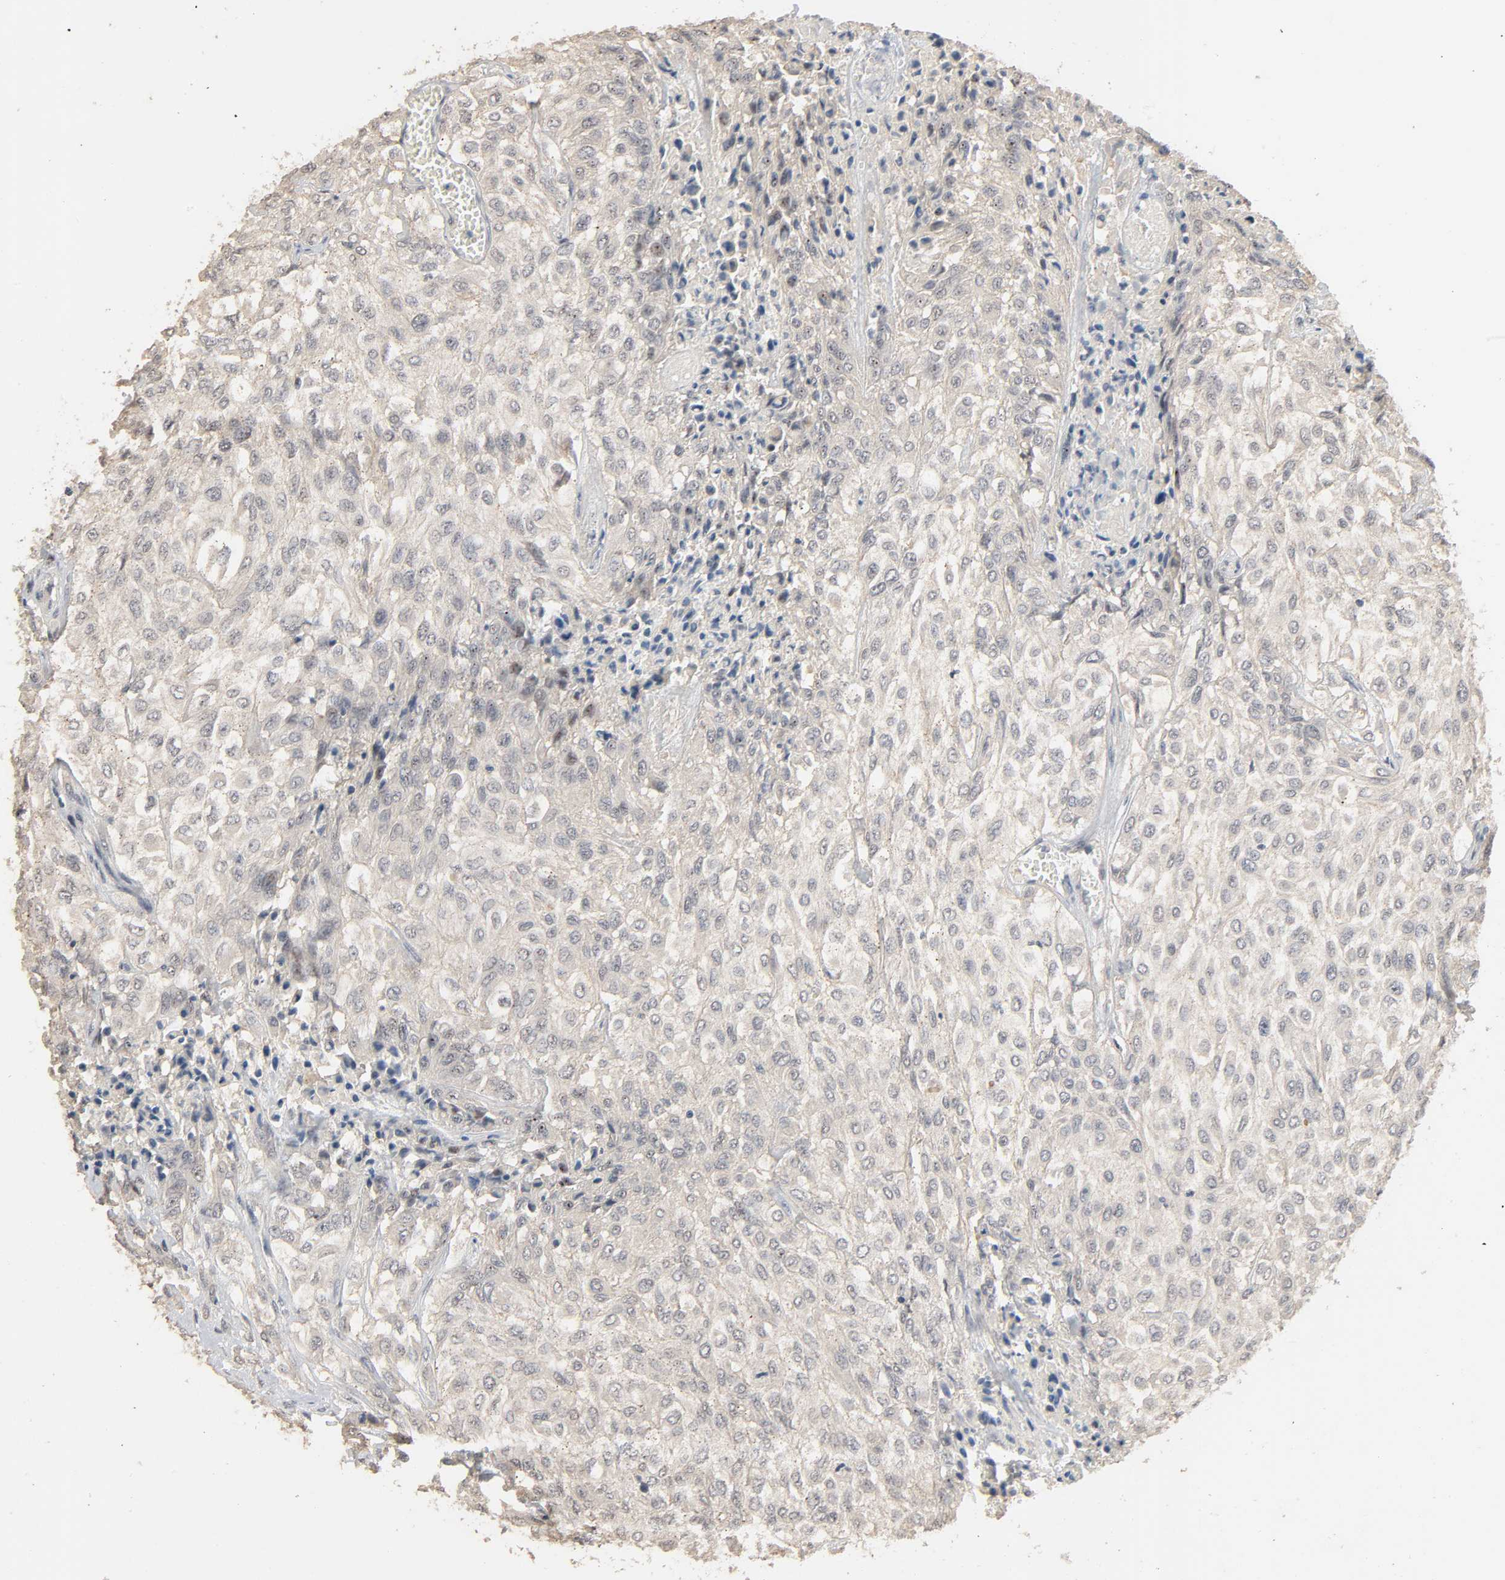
{"staining": {"intensity": "negative", "quantity": "none", "location": "none"}, "tissue": "urothelial cancer", "cell_type": "Tumor cells", "image_type": "cancer", "snomed": [{"axis": "morphology", "description": "Urothelial carcinoma, High grade"}, {"axis": "topography", "description": "Urinary bladder"}], "caption": "High-grade urothelial carcinoma was stained to show a protein in brown. There is no significant positivity in tumor cells. The staining was performed using DAB to visualize the protein expression in brown, while the nuclei were stained in blue with hematoxylin (Magnification: 20x).", "gene": "MAGEA8", "patient": {"sex": "male", "age": 57}}